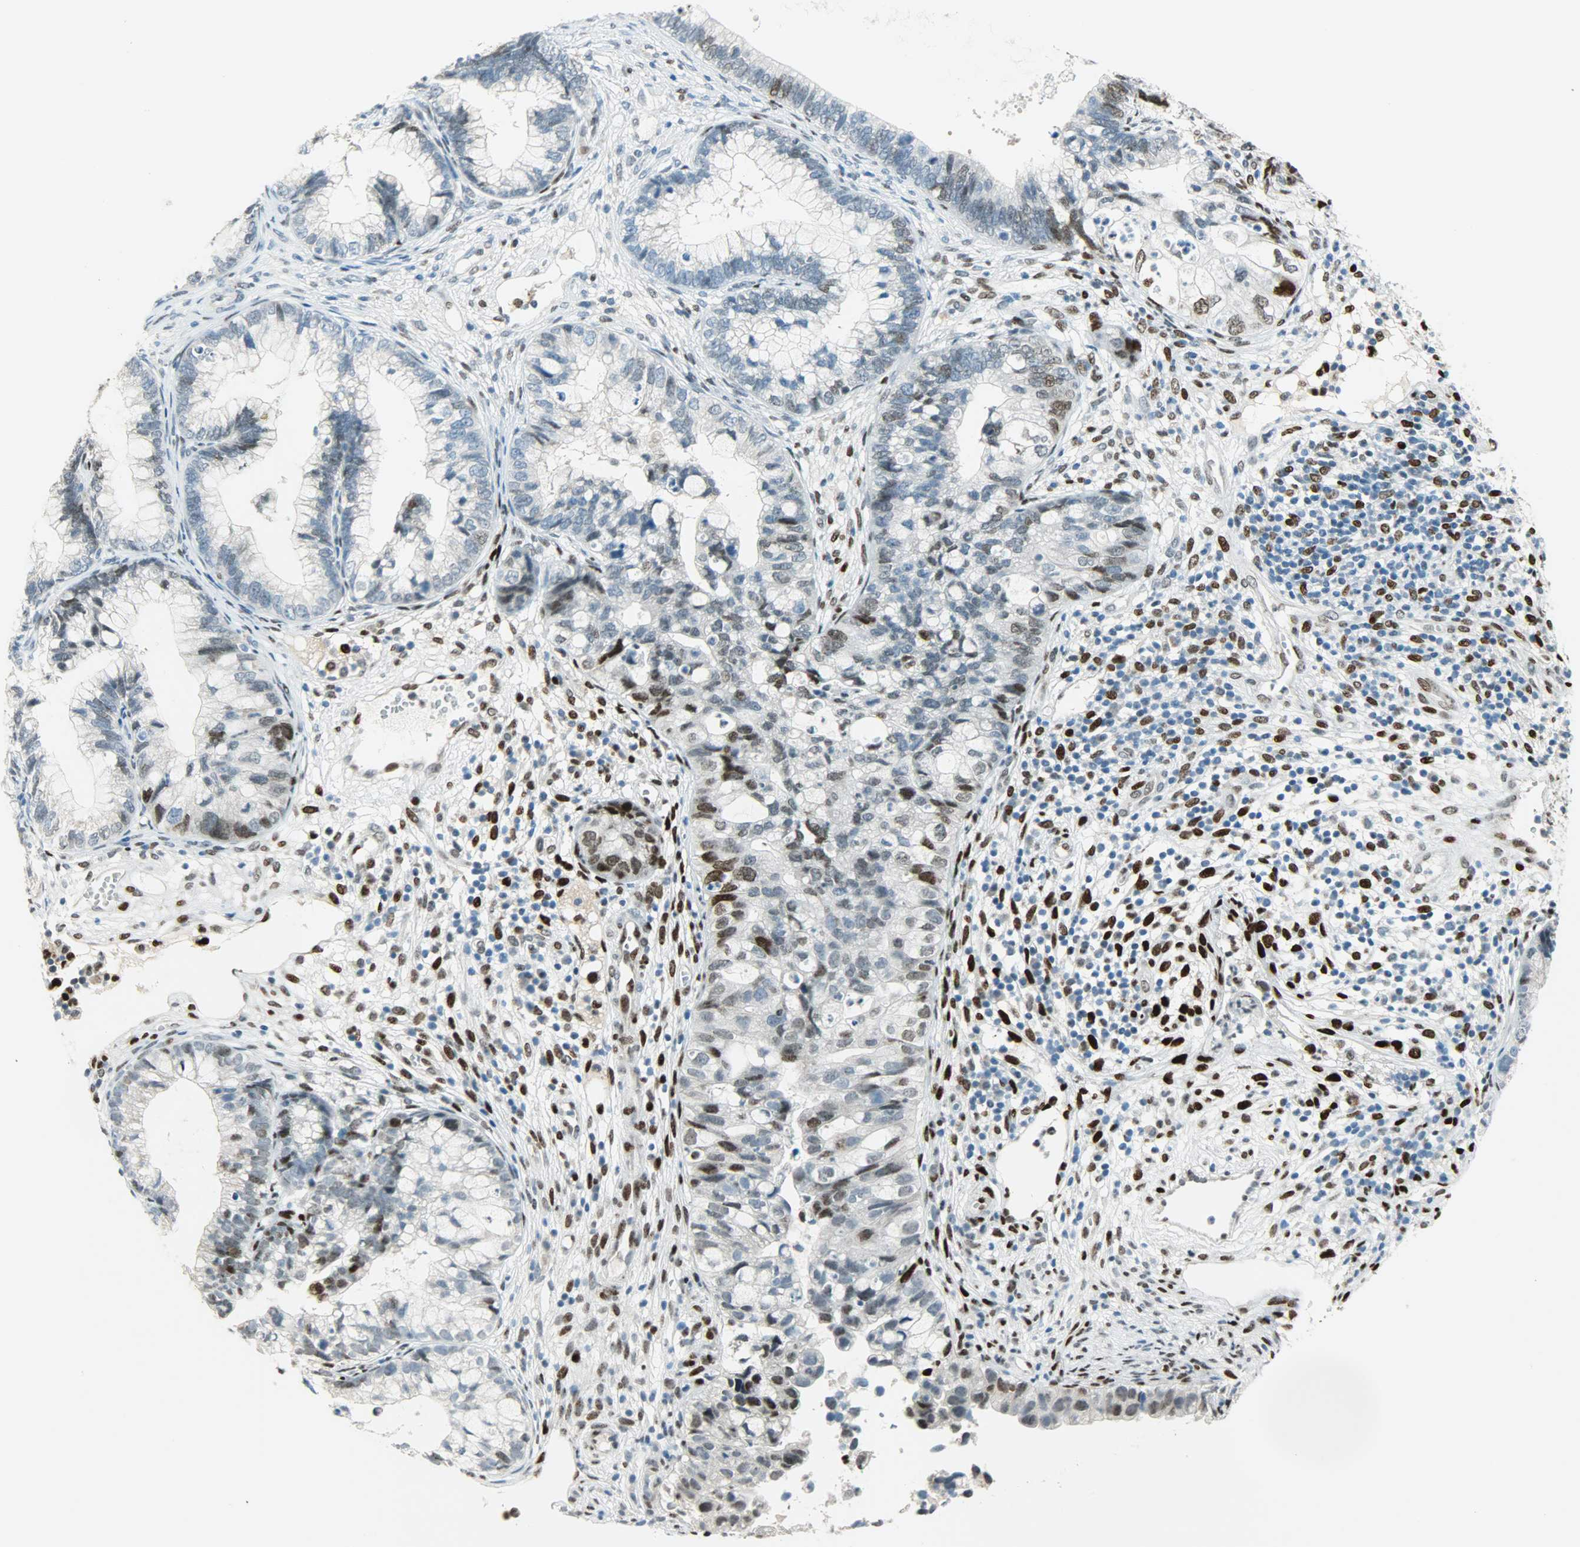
{"staining": {"intensity": "moderate", "quantity": "<25%", "location": "nuclear"}, "tissue": "cervical cancer", "cell_type": "Tumor cells", "image_type": "cancer", "snomed": [{"axis": "morphology", "description": "Adenocarcinoma, NOS"}, {"axis": "topography", "description": "Cervix"}], "caption": "Immunohistochemical staining of cervical cancer (adenocarcinoma) displays low levels of moderate nuclear protein staining in approximately <25% of tumor cells.", "gene": "JUNB", "patient": {"sex": "female", "age": 44}}